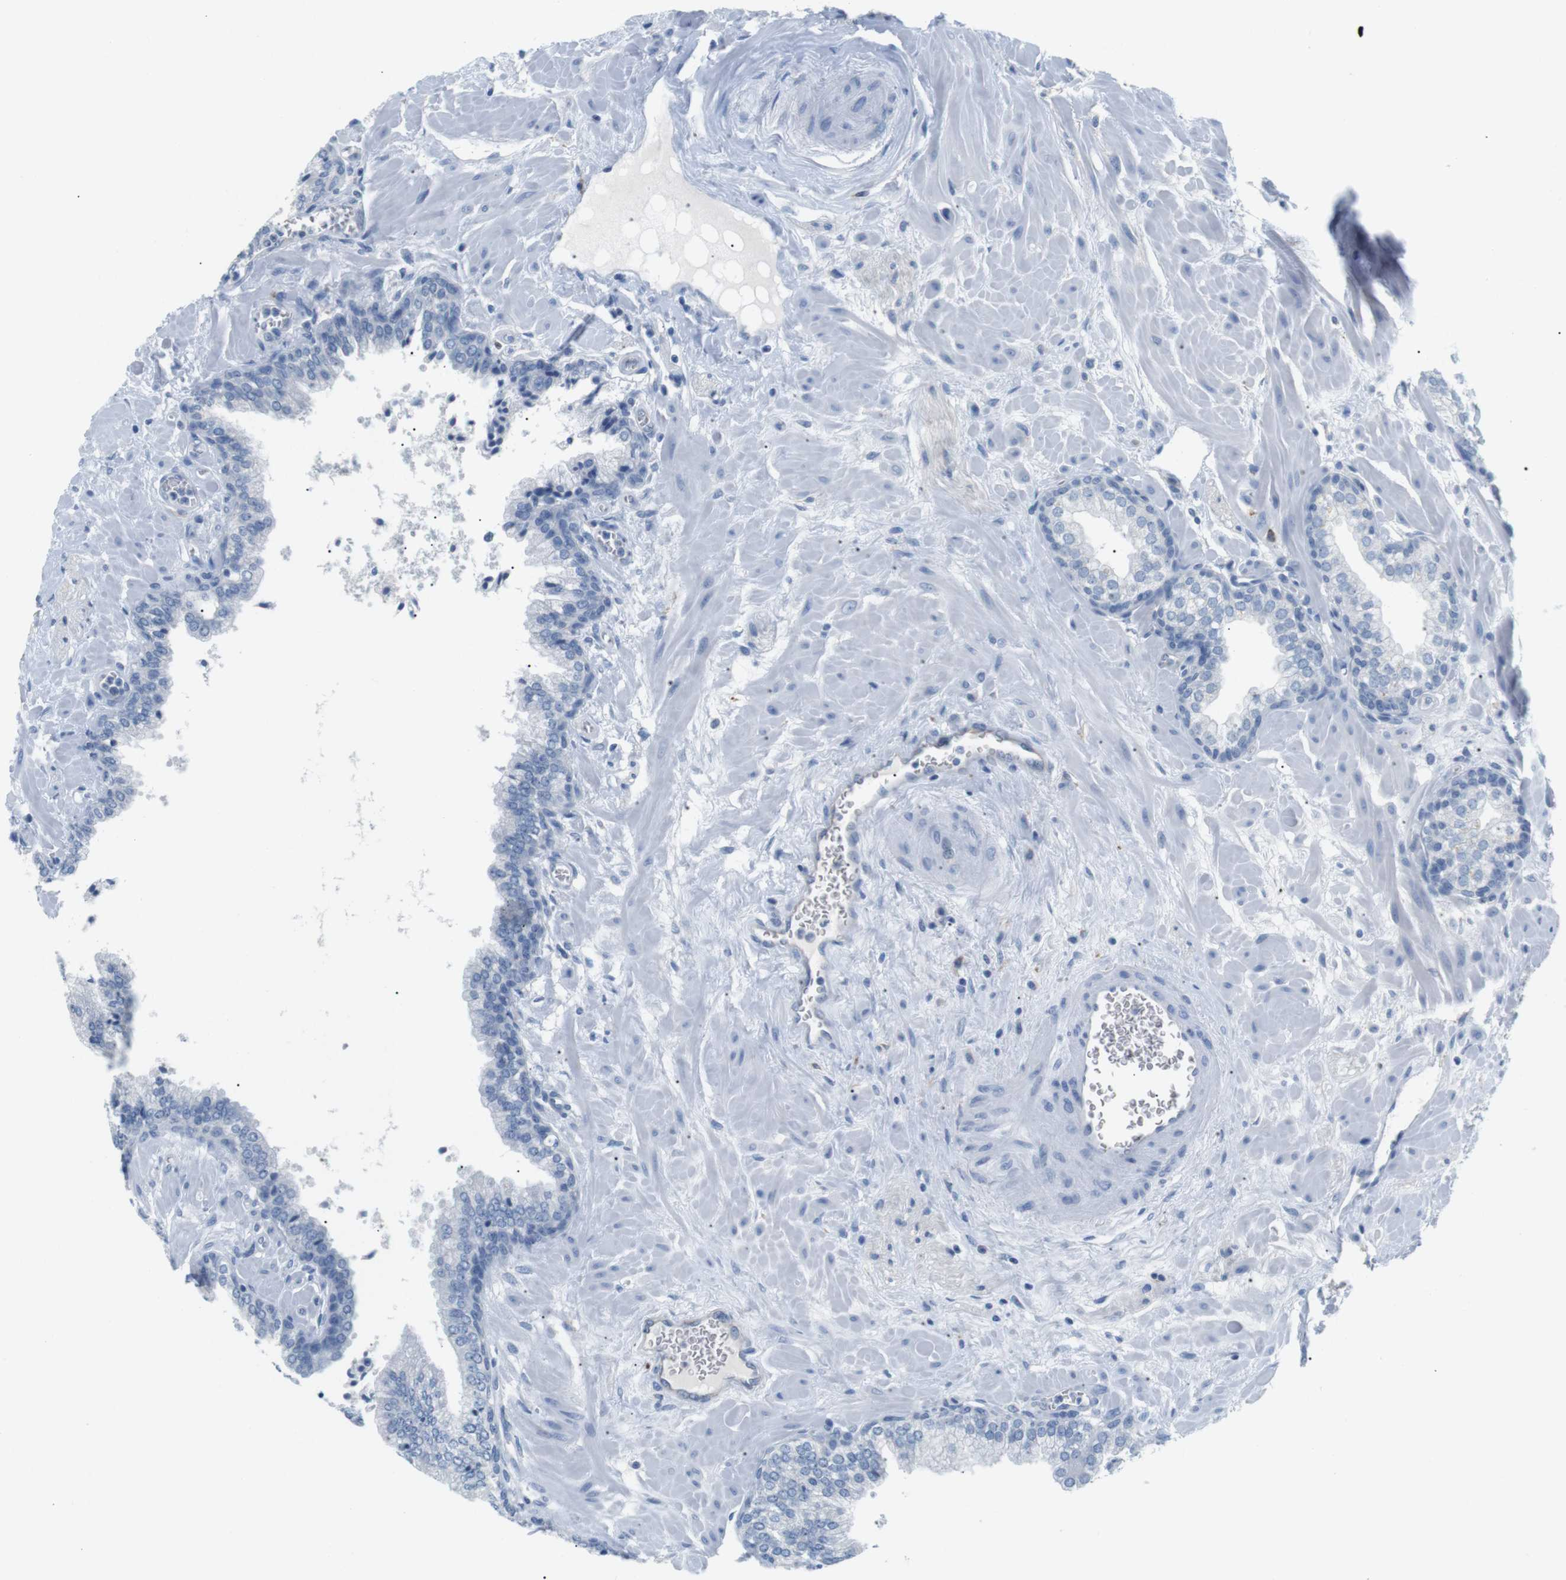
{"staining": {"intensity": "negative", "quantity": "none", "location": "none"}, "tissue": "prostate", "cell_type": "Glandular cells", "image_type": "normal", "snomed": [{"axis": "morphology", "description": "Normal tissue, NOS"}, {"axis": "morphology", "description": "Urothelial carcinoma, Low grade"}, {"axis": "topography", "description": "Urinary bladder"}, {"axis": "topography", "description": "Prostate"}], "caption": "Image shows no significant protein positivity in glandular cells of normal prostate.", "gene": "FCGRT", "patient": {"sex": "male", "age": 60}}